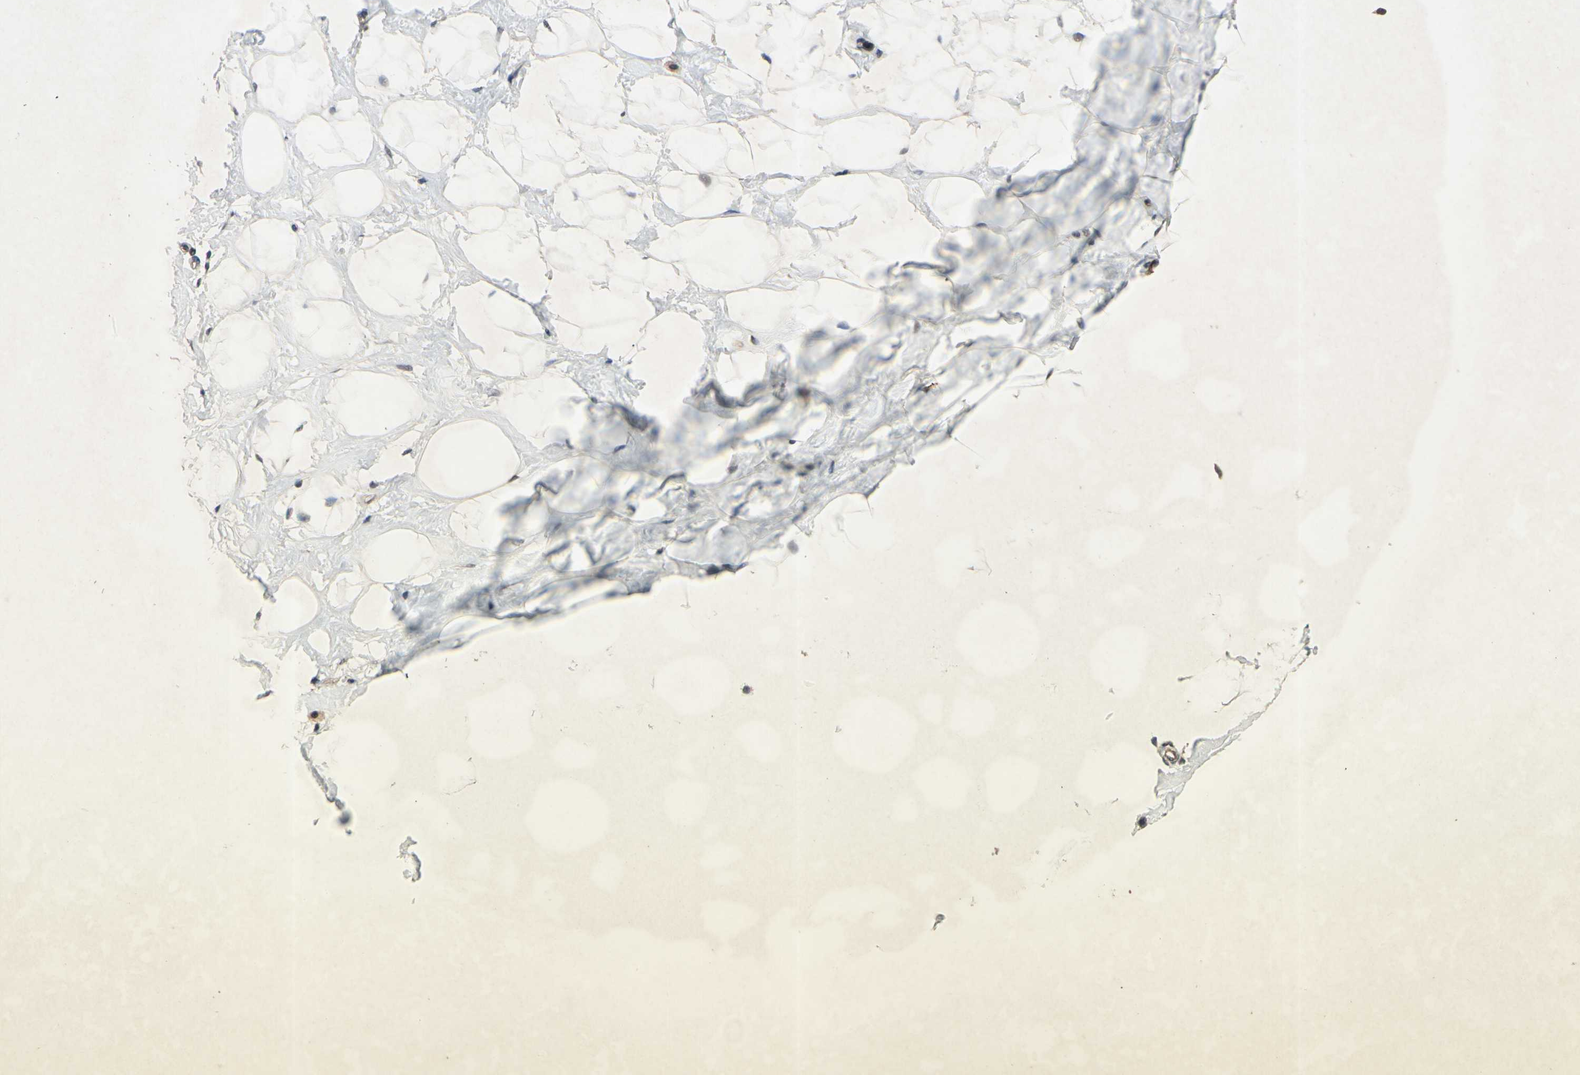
{"staining": {"intensity": "negative", "quantity": "none", "location": "none"}, "tissue": "breast", "cell_type": "Adipocytes", "image_type": "normal", "snomed": [{"axis": "morphology", "description": "Normal tissue, NOS"}, {"axis": "topography", "description": "Breast"}], "caption": "Breast stained for a protein using immunohistochemistry (IHC) exhibits no expression adipocytes.", "gene": "XIAP", "patient": {"sex": "female", "age": 23}}